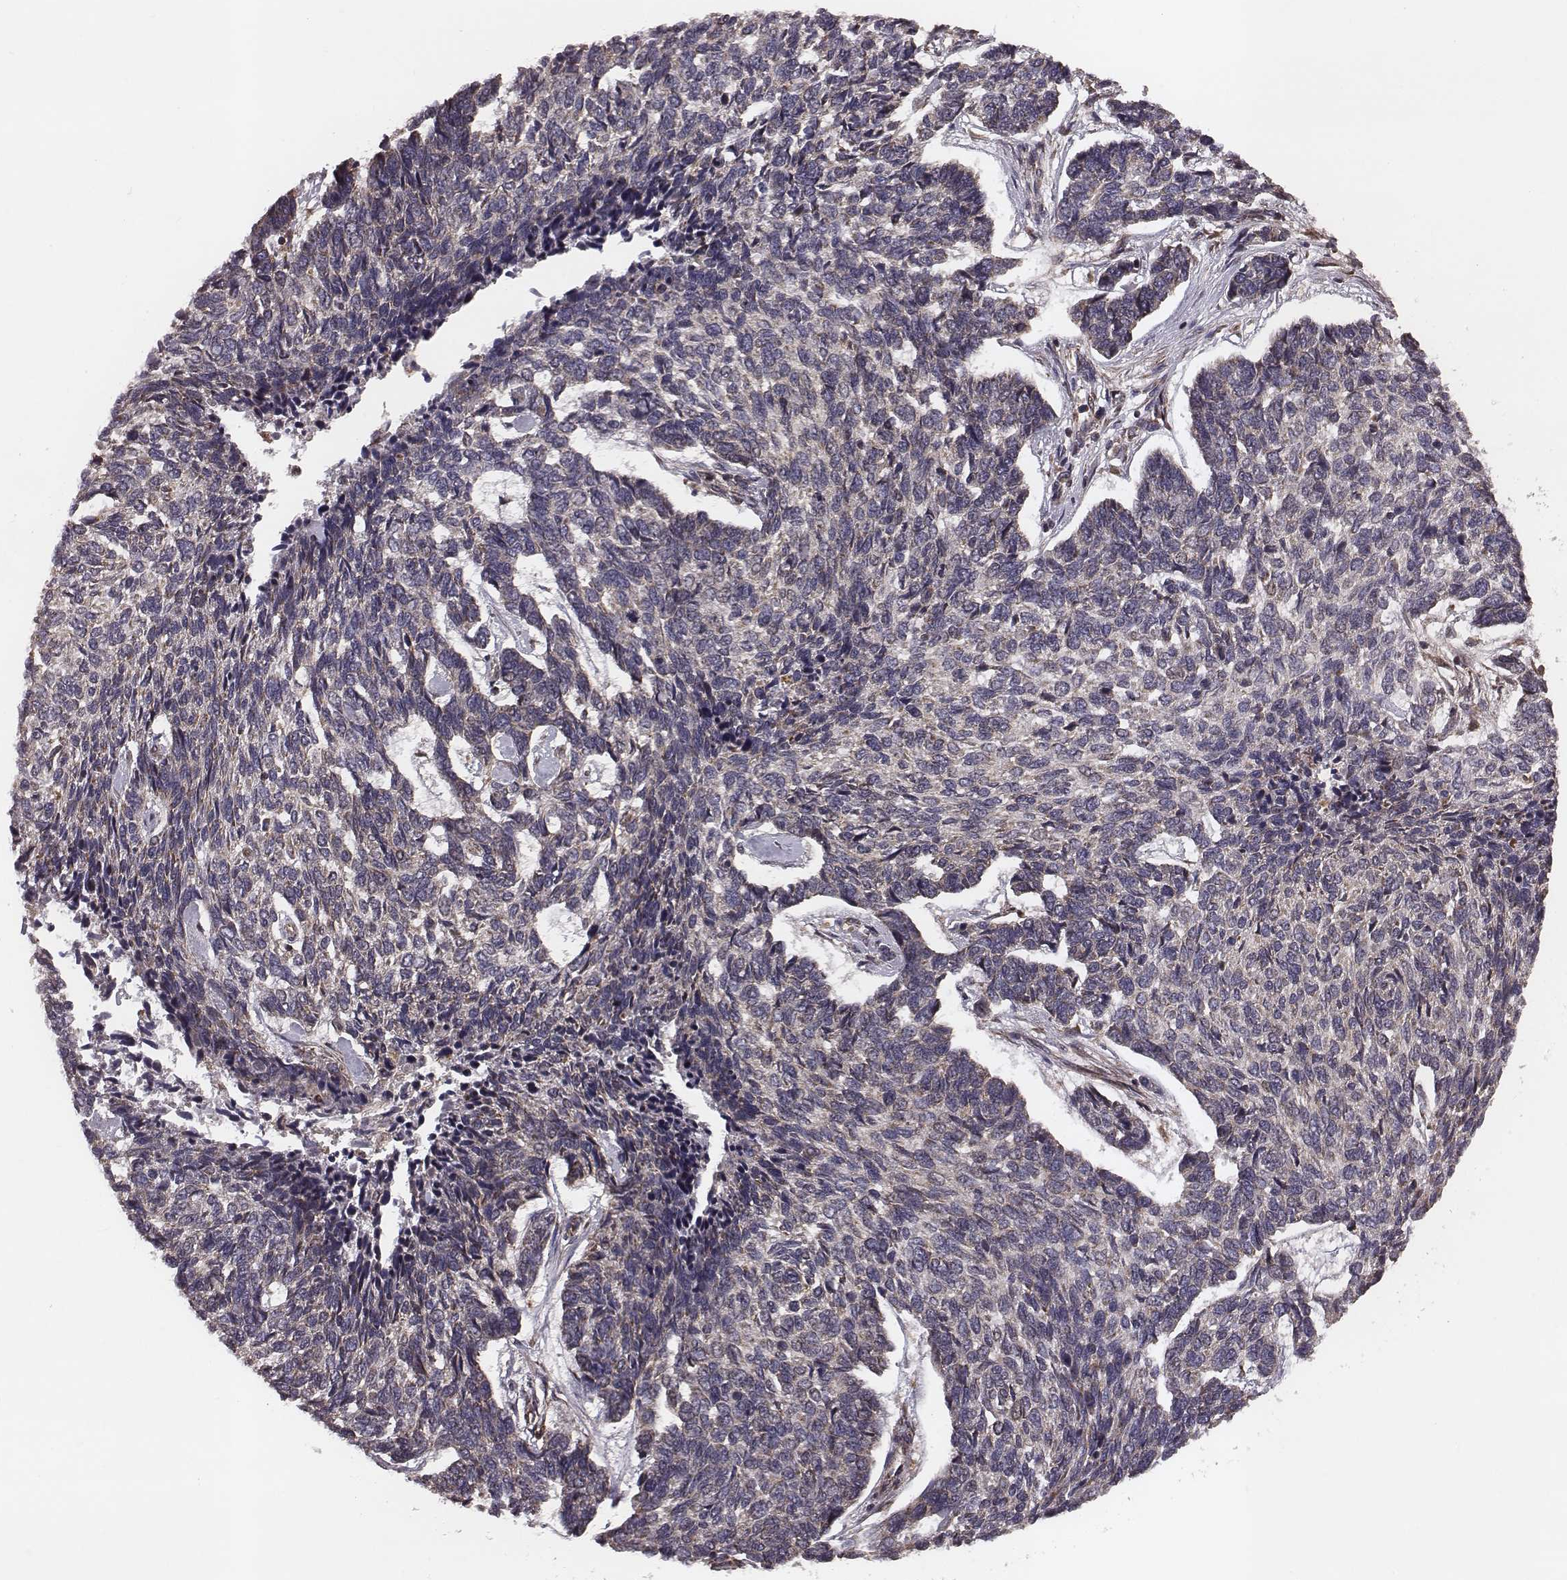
{"staining": {"intensity": "weak", "quantity": "<25%", "location": "cytoplasmic/membranous"}, "tissue": "skin cancer", "cell_type": "Tumor cells", "image_type": "cancer", "snomed": [{"axis": "morphology", "description": "Basal cell carcinoma"}, {"axis": "topography", "description": "Skin"}], "caption": "DAB immunohistochemical staining of human skin cancer exhibits no significant positivity in tumor cells. (DAB (3,3'-diaminobenzidine) IHC visualized using brightfield microscopy, high magnification).", "gene": "ZDHHC21", "patient": {"sex": "female", "age": 65}}